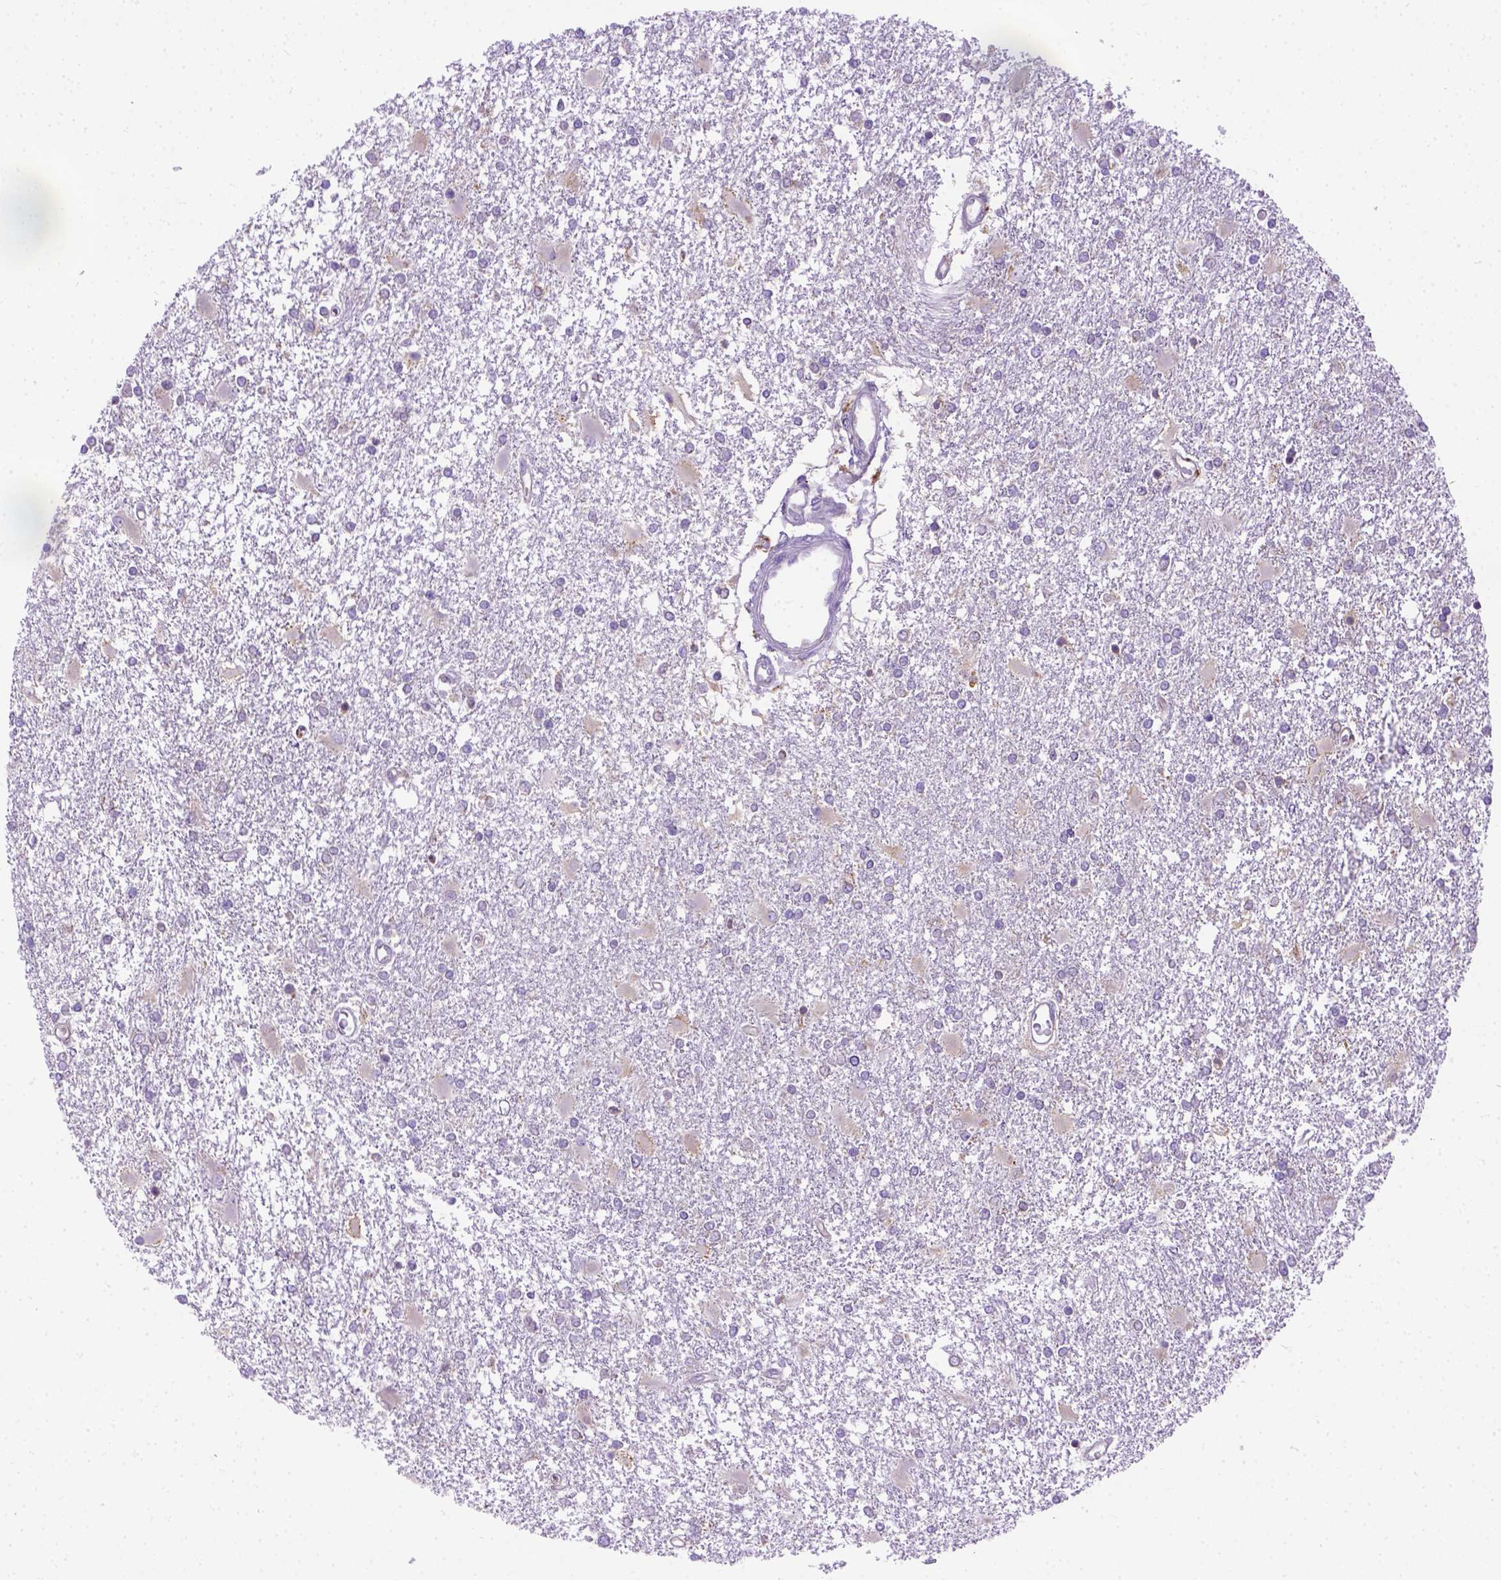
{"staining": {"intensity": "negative", "quantity": "none", "location": "none"}, "tissue": "glioma", "cell_type": "Tumor cells", "image_type": "cancer", "snomed": [{"axis": "morphology", "description": "Glioma, malignant, High grade"}, {"axis": "topography", "description": "Cerebral cortex"}], "caption": "A micrograph of human malignant glioma (high-grade) is negative for staining in tumor cells.", "gene": "PLK4", "patient": {"sex": "male", "age": 79}}